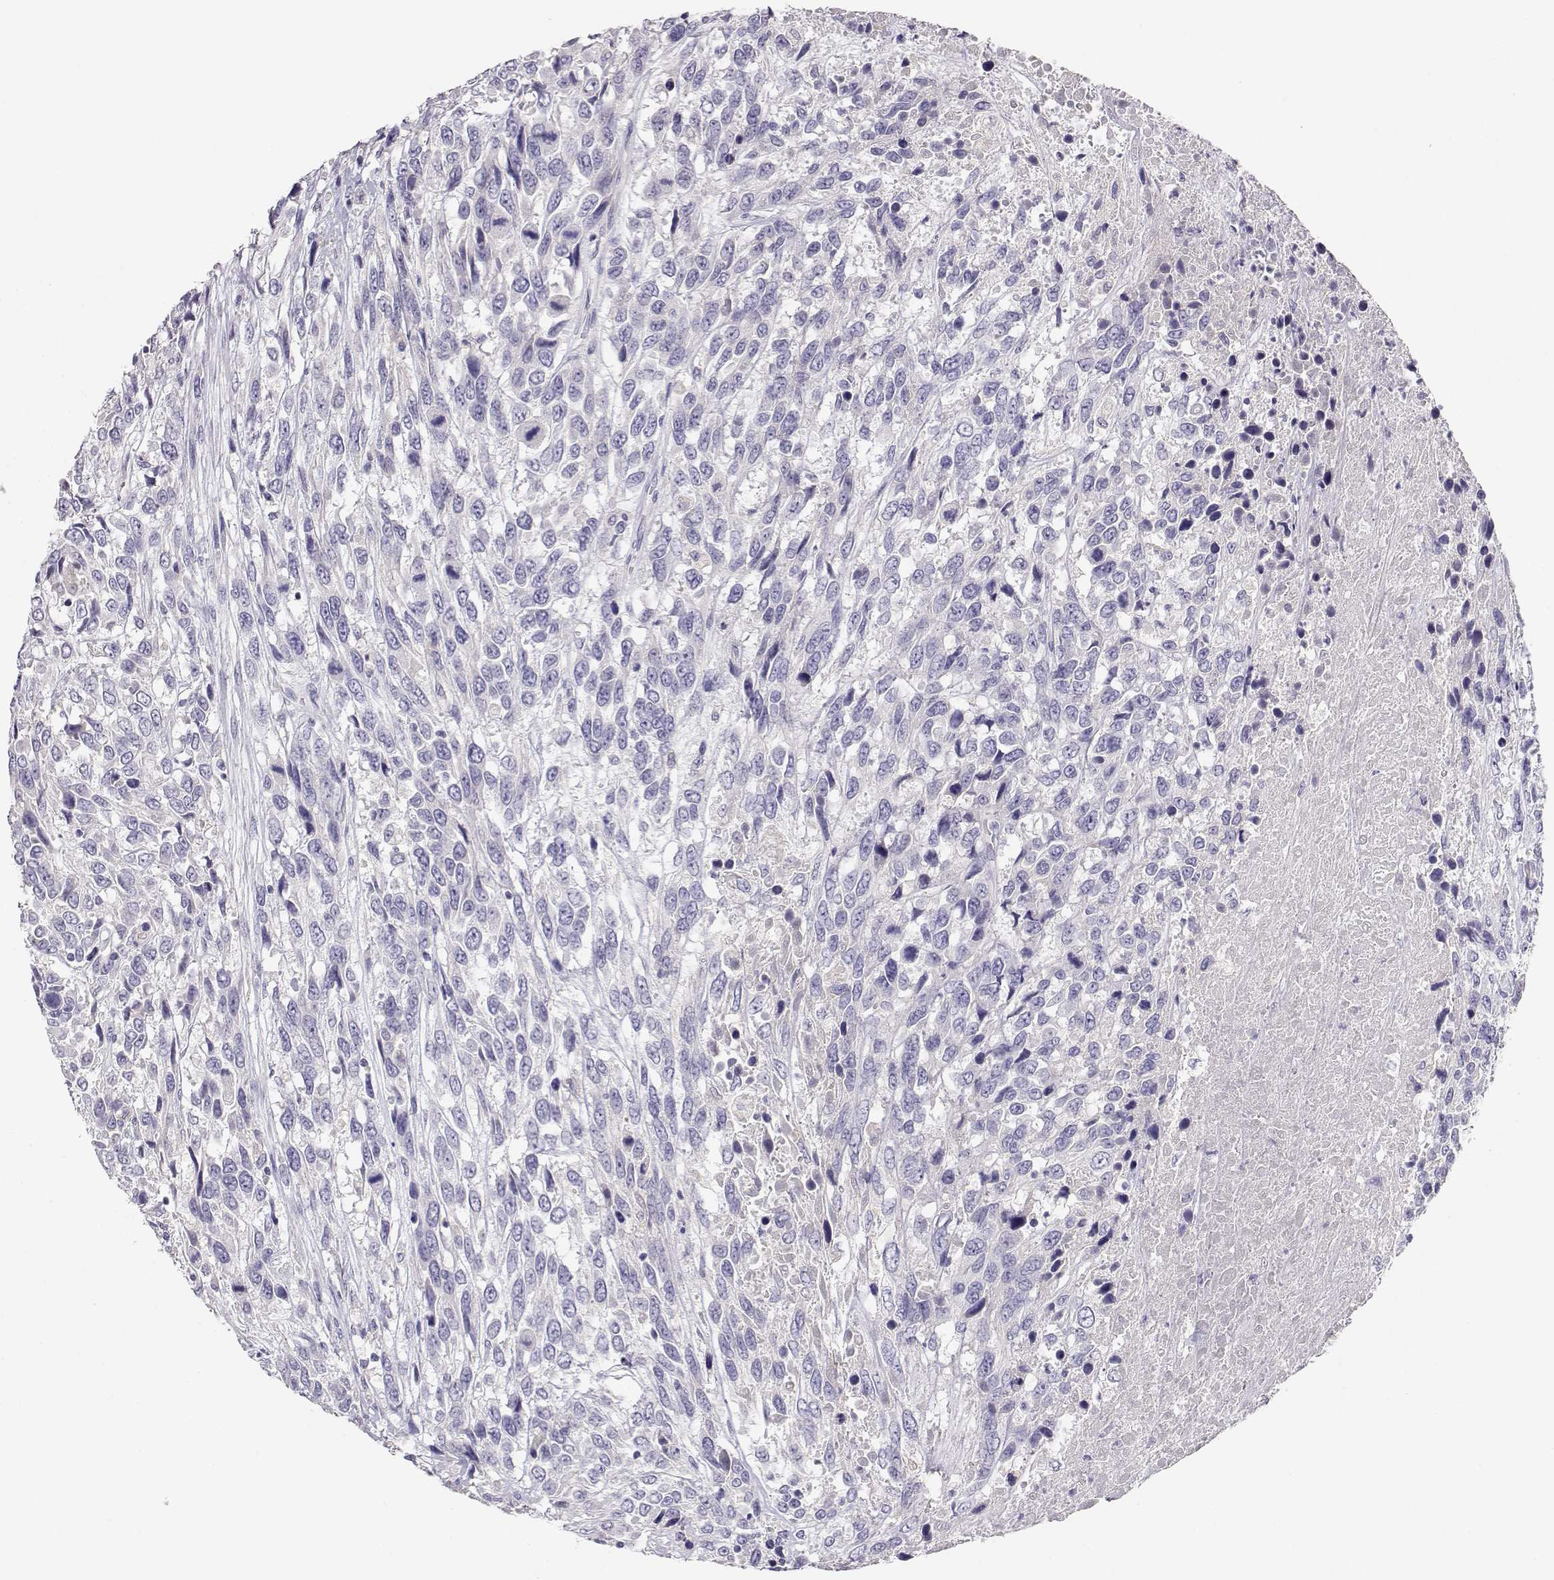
{"staining": {"intensity": "negative", "quantity": "none", "location": "none"}, "tissue": "urothelial cancer", "cell_type": "Tumor cells", "image_type": "cancer", "snomed": [{"axis": "morphology", "description": "Urothelial carcinoma, High grade"}, {"axis": "topography", "description": "Urinary bladder"}], "caption": "The micrograph demonstrates no significant staining in tumor cells of urothelial carcinoma (high-grade).", "gene": "GPR174", "patient": {"sex": "female", "age": 70}}